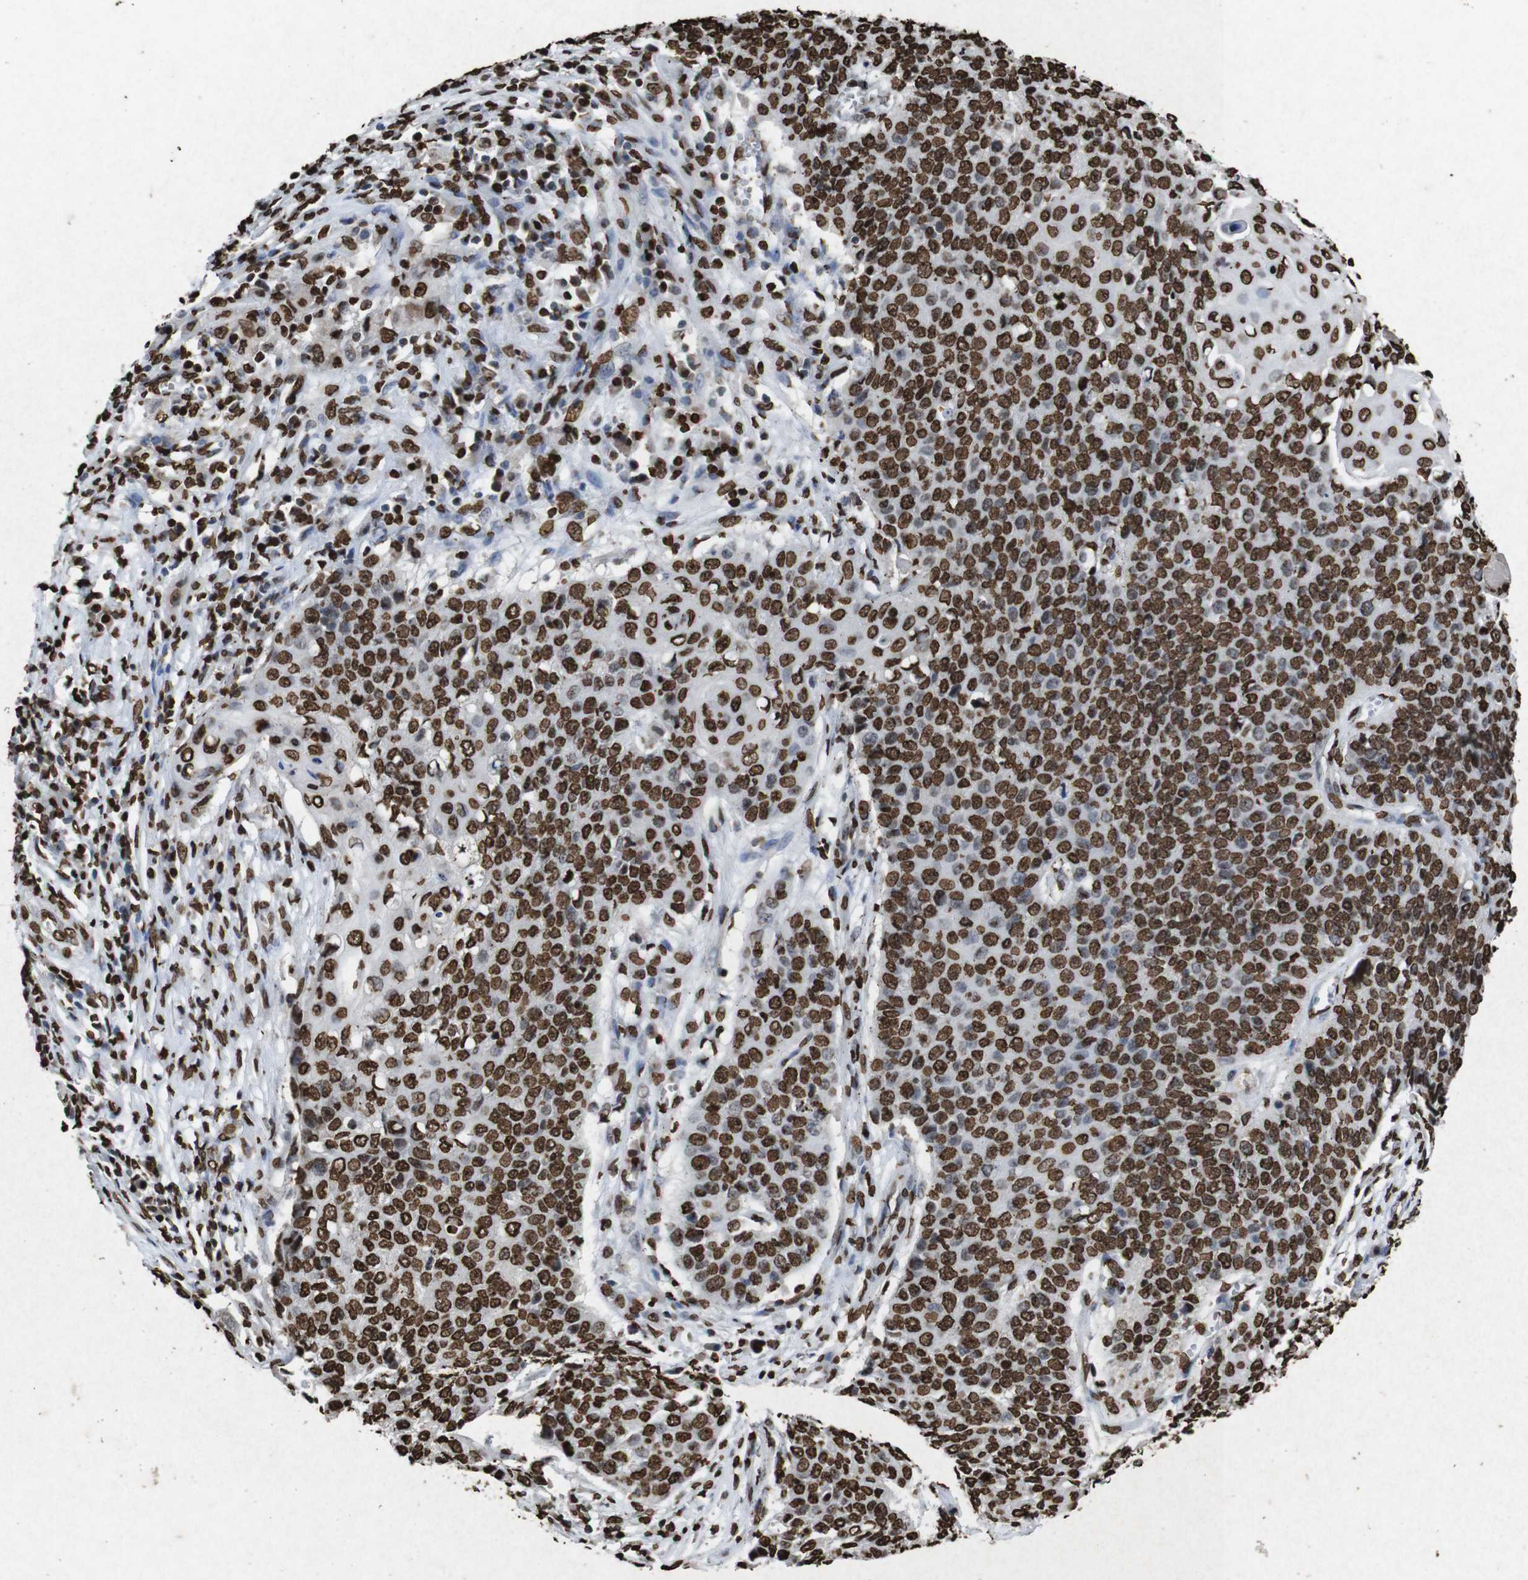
{"staining": {"intensity": "strong", "quantity": ">75%", "location": "nuclear"}, "tissue": "cervical cancer", "cell_type": "Tumor cells", "image_type": "cancer", "snomed": [{"axis": "morphology", "description": "Squamous cell carcinoma, NOS"}, {"axis": "topography", "description": "Cervix"}], "caption": "Immunohistochemical staining of squamous cell carcinoma (cervical) shows high levels of strong nuclear expression in about >75% of tumor cells. The staining was performed using DAB to visualize the protein expression in brown, while the nuclei were stained in blue with hematoxylin (Magnification: 20x).", "gene": "MDM2", "patient": {"sex": "female", "age": 39}}